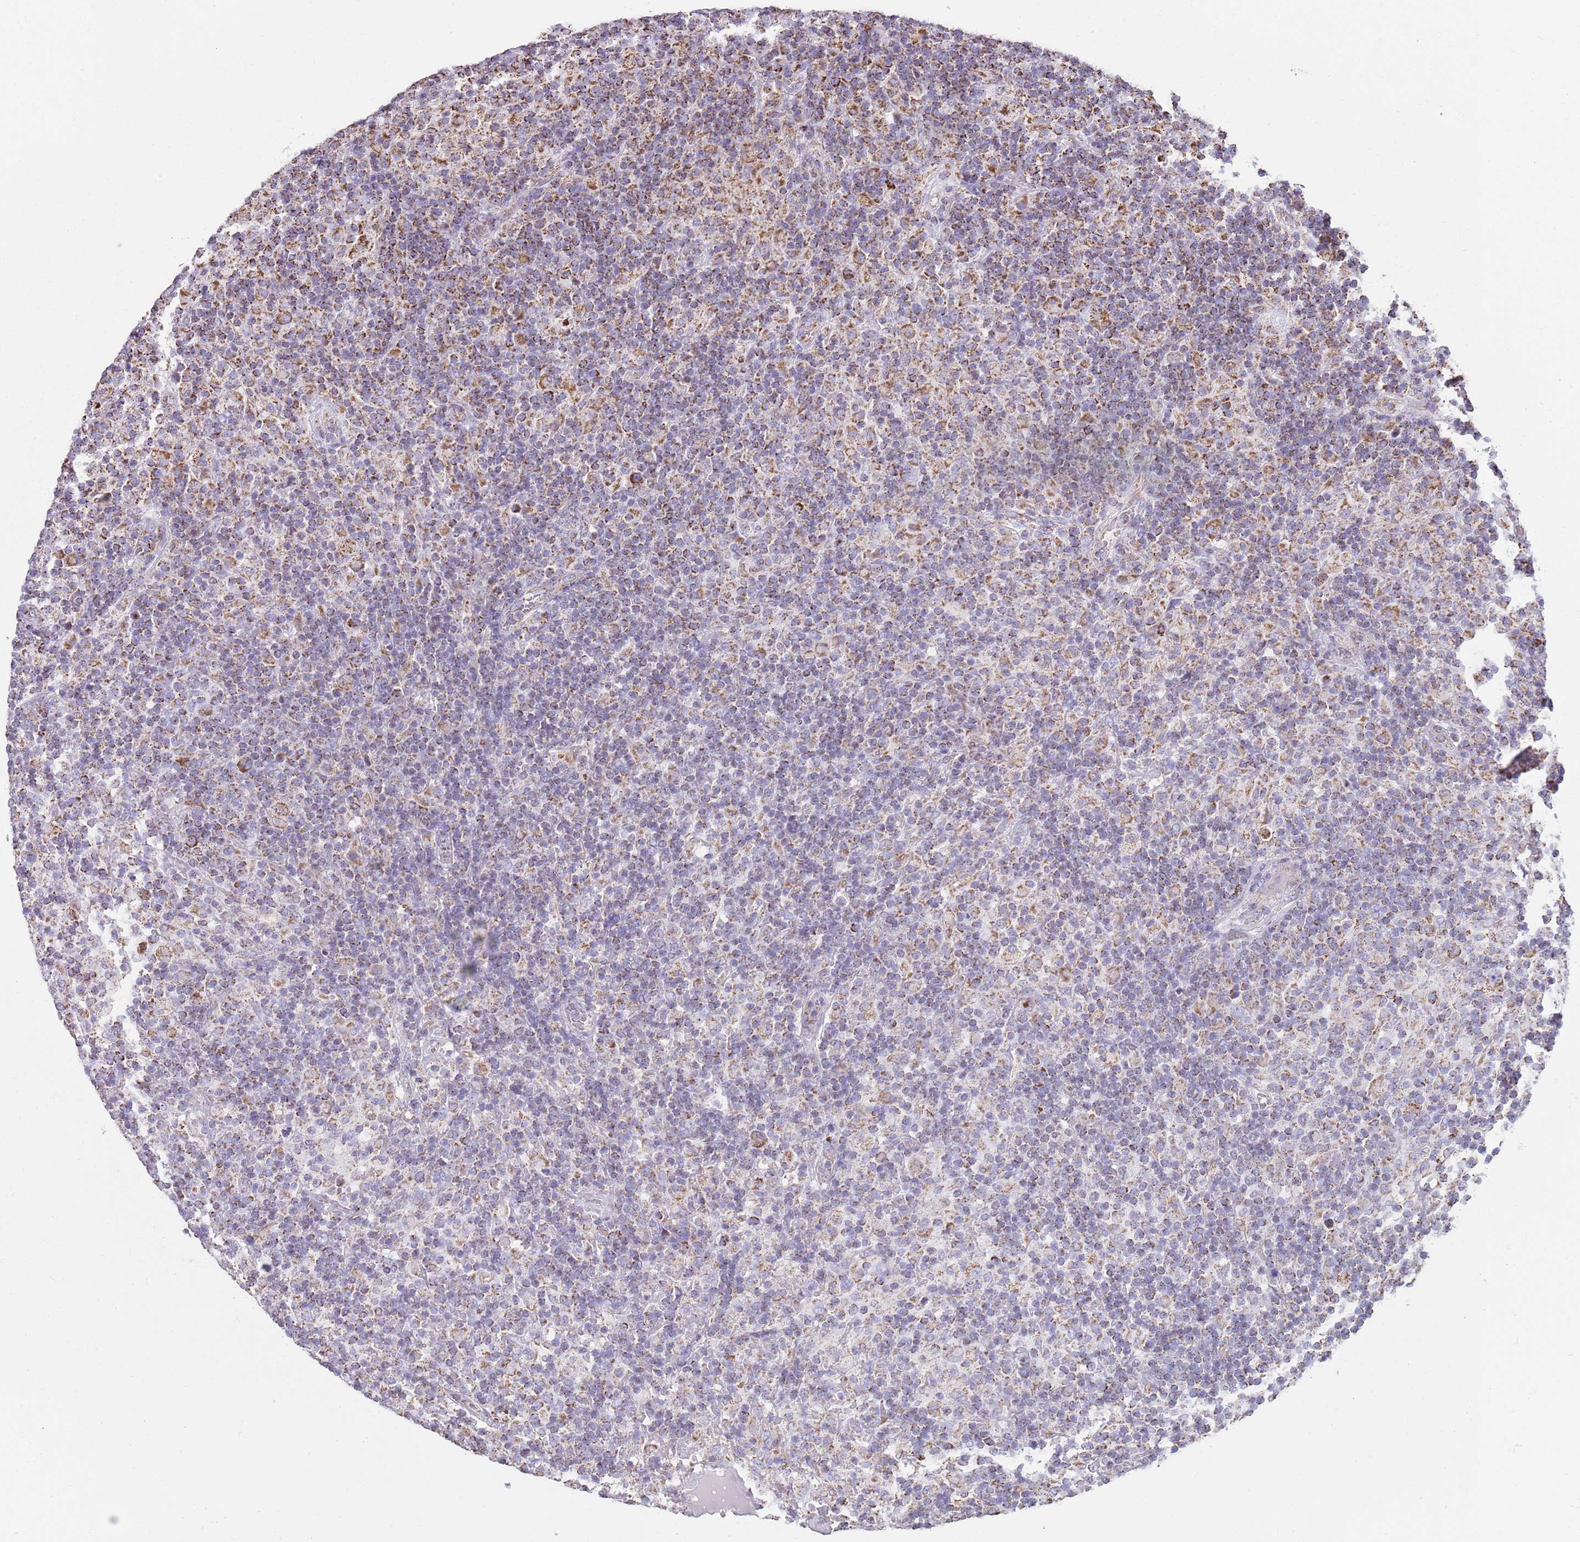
{"staining": {"intensity": "moderate", "quantity": ">75%", "location": "cytoplasmic/membranous"}, "tissue": "lymphoma", "cell_type": "Tumor cells", "image_type": "cancer", "snomed": [{"axis": "morphology", "description": "Hodgkin's disease, NOS"}, {"axis": "topography", "description": "Lymph node"}], "caption": "The micrograph exhibits a brown stain indicating the presence of a protein in the cytoplasmic/membranous of tumor cells in lymphoma.", "gene": "TTLL1", "patient": {"sex": "male", "age": 70}}